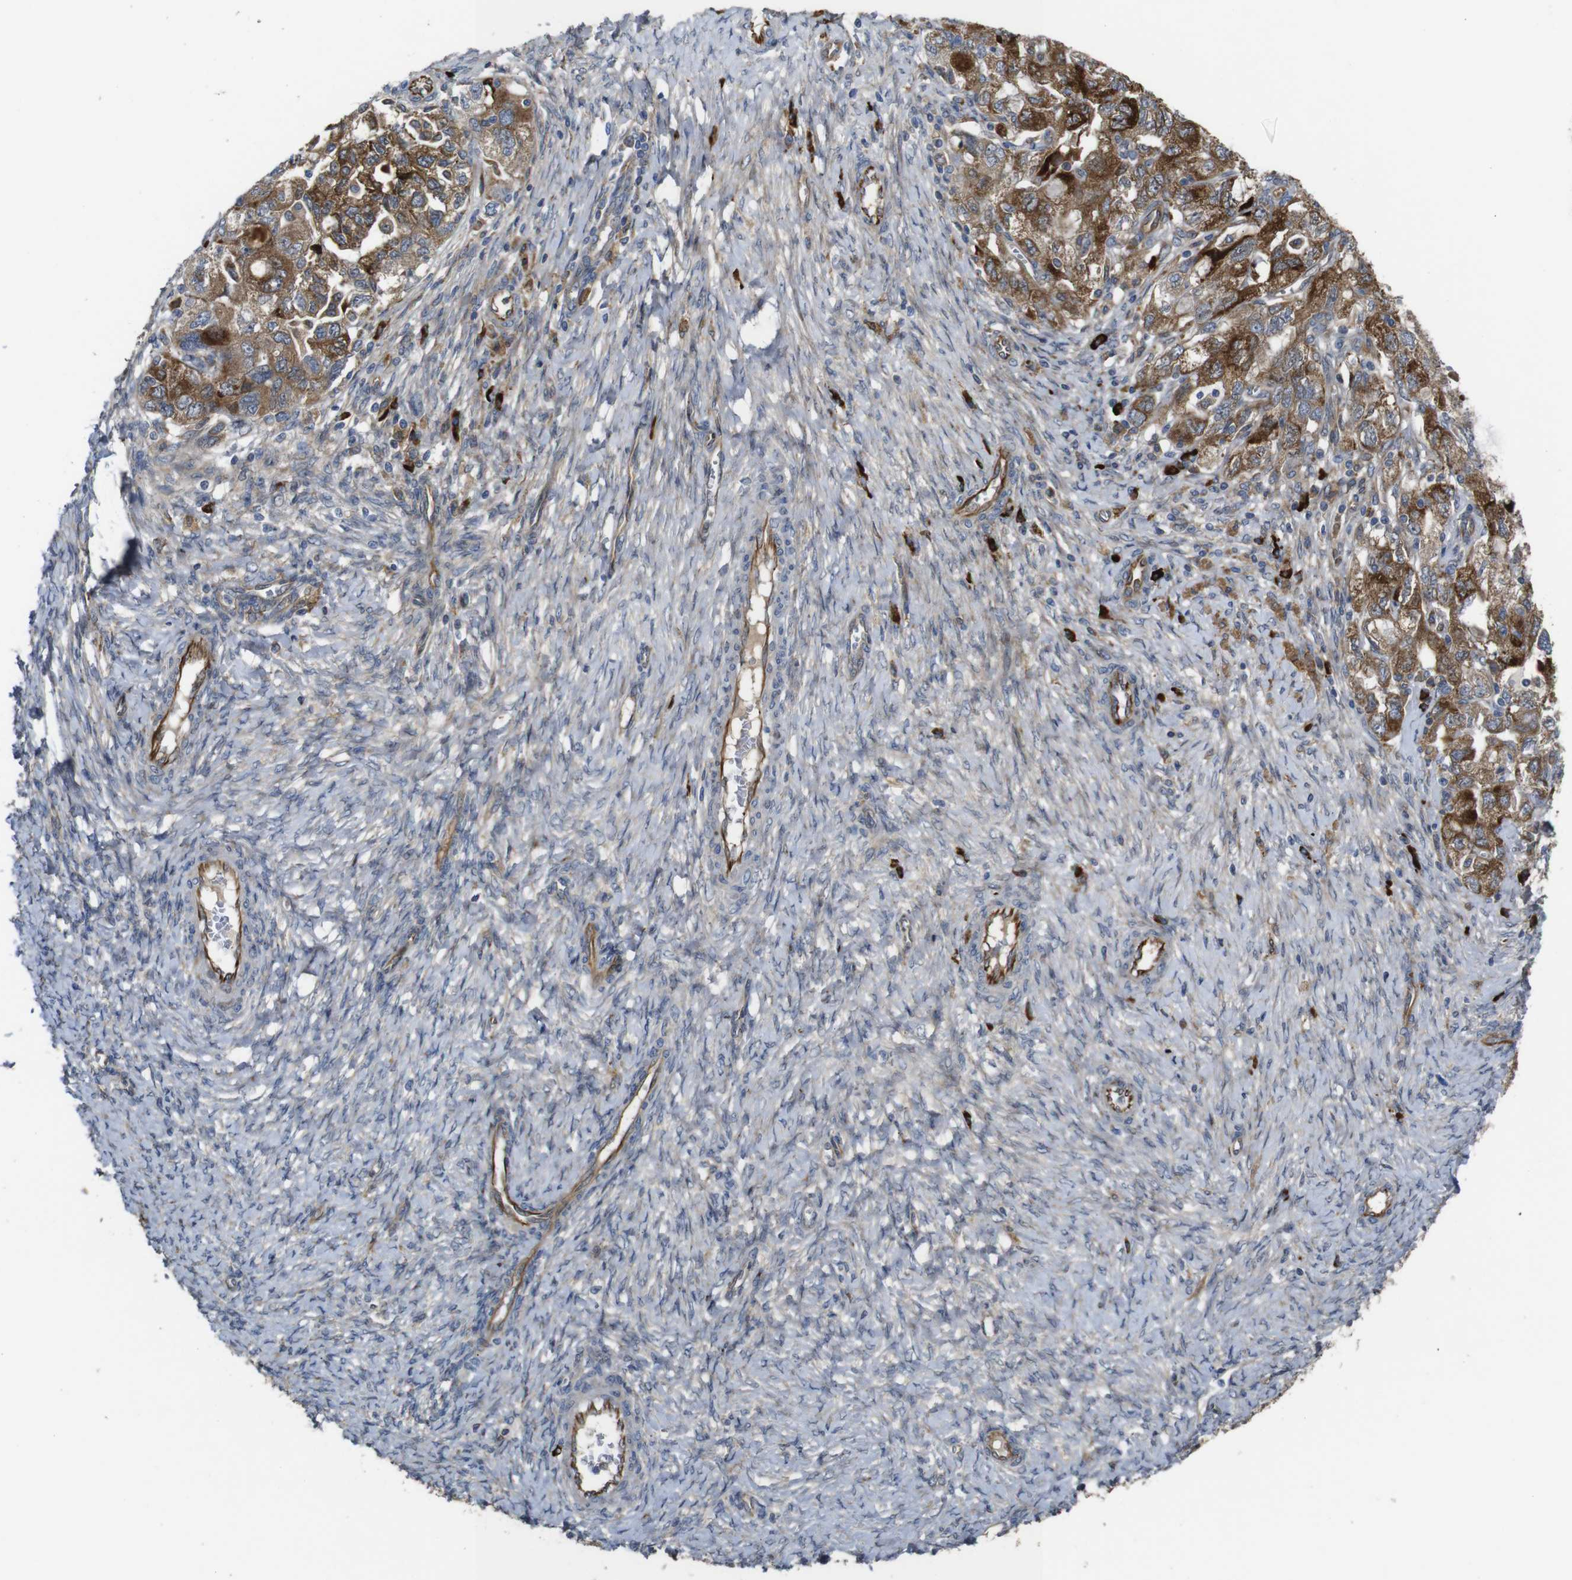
{"staining": {"intensity": "moderate", "quantity": ">75%", "location": "cytoplasmic/membranous"}, "tissue": "ovarian cancer", "cell_type": "Tumor cells", "image_type": "cancer", "snomed": [{"axis": "morphology", "description": "Carcinoma, NOS"}, {"axis": "morphology", "description": "Cystadenocarcinoma, serous, NOS"}, {"axis": "topography", "description": "Ovary"}], "caption": "There is medium levels of moderate cytoplasmic/membranous positivity in tumor cells of ovarian carcinoma, as demonstrated by immunohistochemical staining (brown color).", "gene": "UBE2G2", "patient": {"sex": "female", "age": 69}}